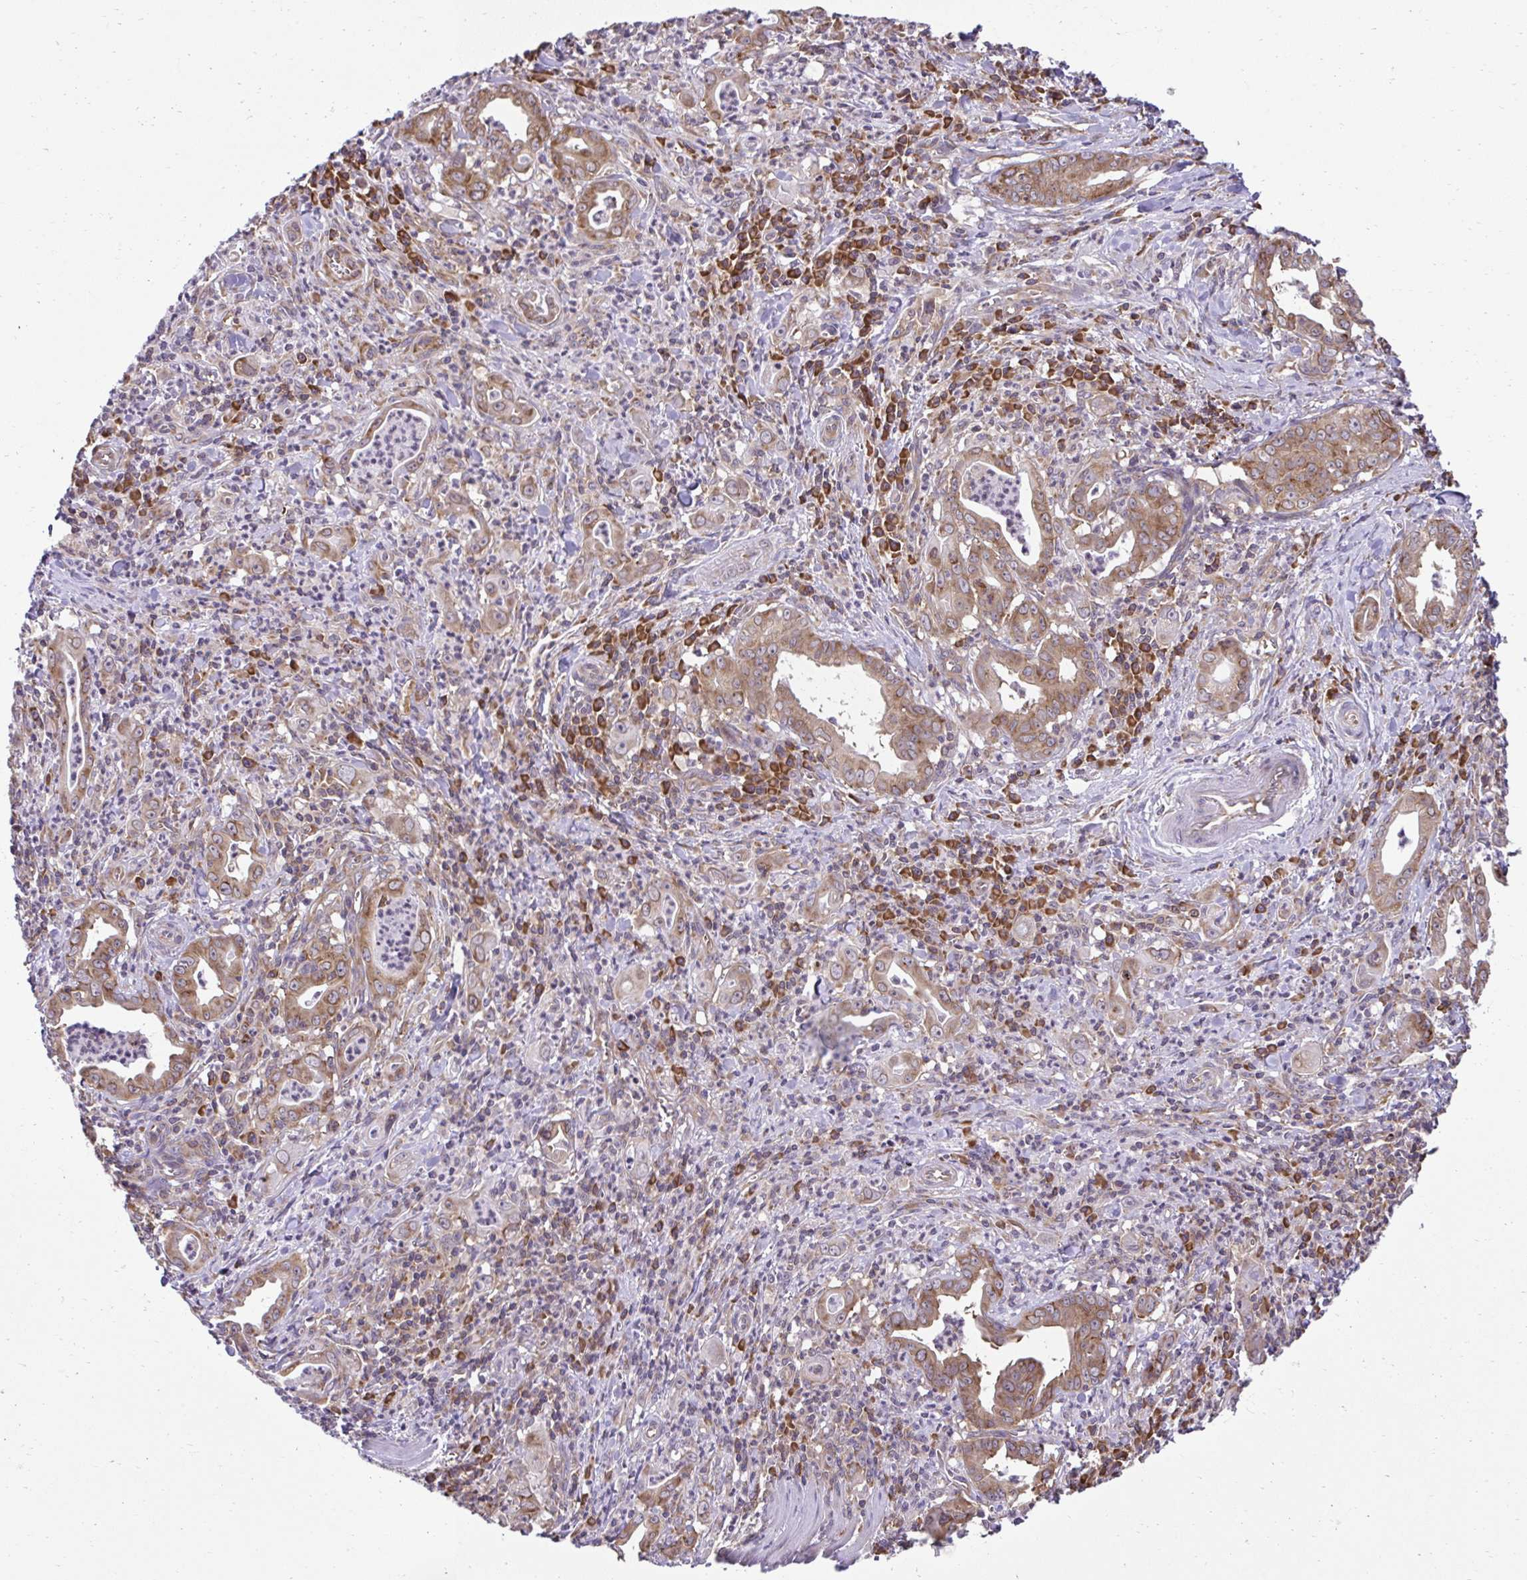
{"staining": {"intensity": "moderate", "quantity": ">75%", "location": "cytoplasmic/membranous"}, "tissue": "stomach cancer", "cell_type": "Tumor cells", "image_type": "cancer", "snomed": [{"axis": "morphology", "description": "Adenocarcinoma, NOS"}, {"axis": "topography", "description": "Stomach, upper"}], "caption": "Adenocarcinoma (stomach) stained with a brown dye demonstrates moderate cytoplasmic/membranous positive expression in approximately >75% of tumor cells.", "gene": "RPS7", "patient": {"sex": "female", "age": 79}}